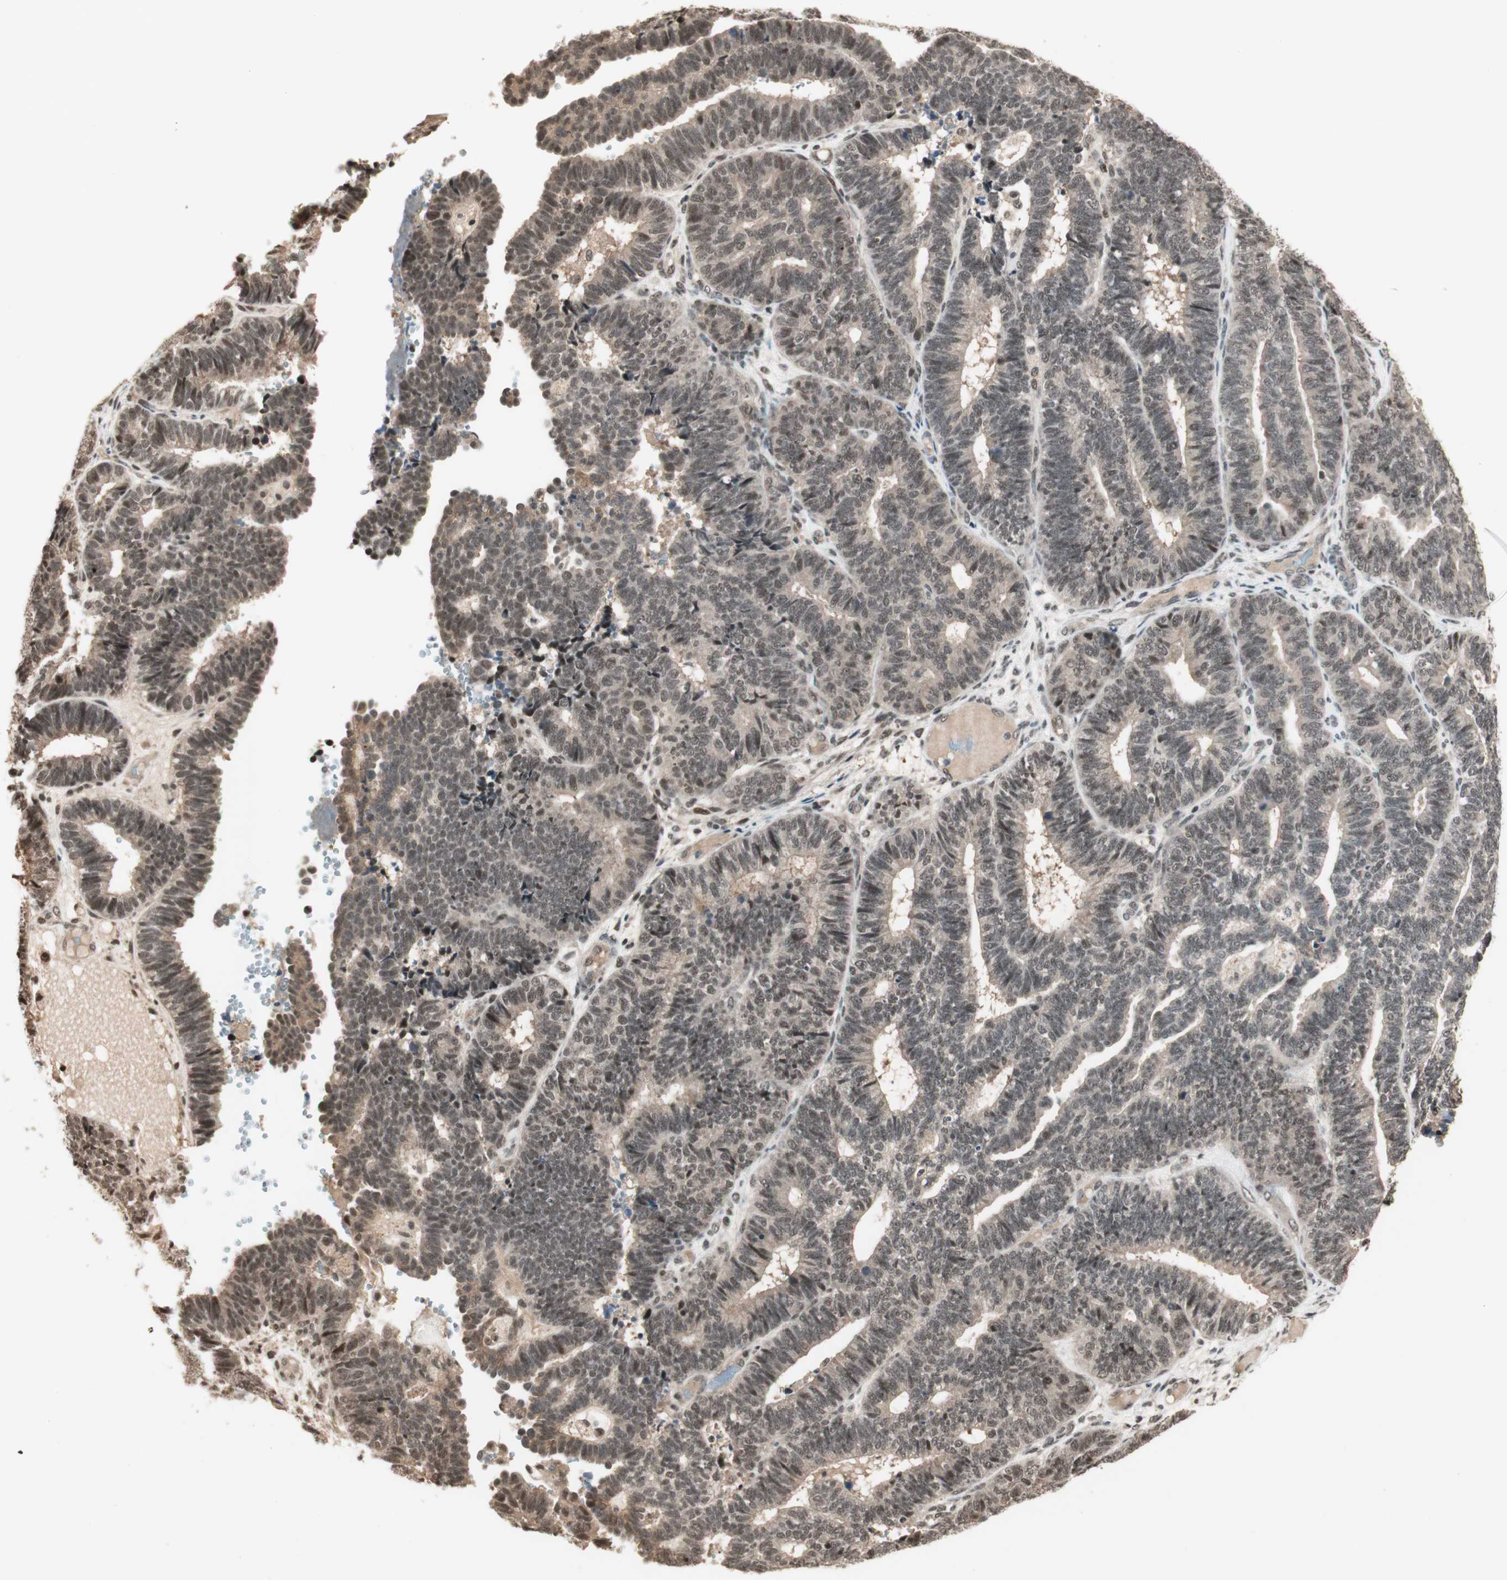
{"staining": {"intensity": "weak", "quantity": "25%-75%", "location": "nuclear"}, "tissue": "endometrial cancer", "cell_type": "Tumor cells", "image_type": "cancer", "snomed": [{"axis": "morphology", "description": "Adenocarcinoma, NOS"}, {"axis": "topography", "description": "Endometrium"}], "caption": "Immunohistochemistry of endometrial adenocarcinoma reveals low levels of weak nuclear positivity in approximately 25%-75% of tumor cells. (Brightfield microscopy of DAB IHC at high magnification).", "gene": "ZNF701", "patient": {"sex": "female", "age": 70}}